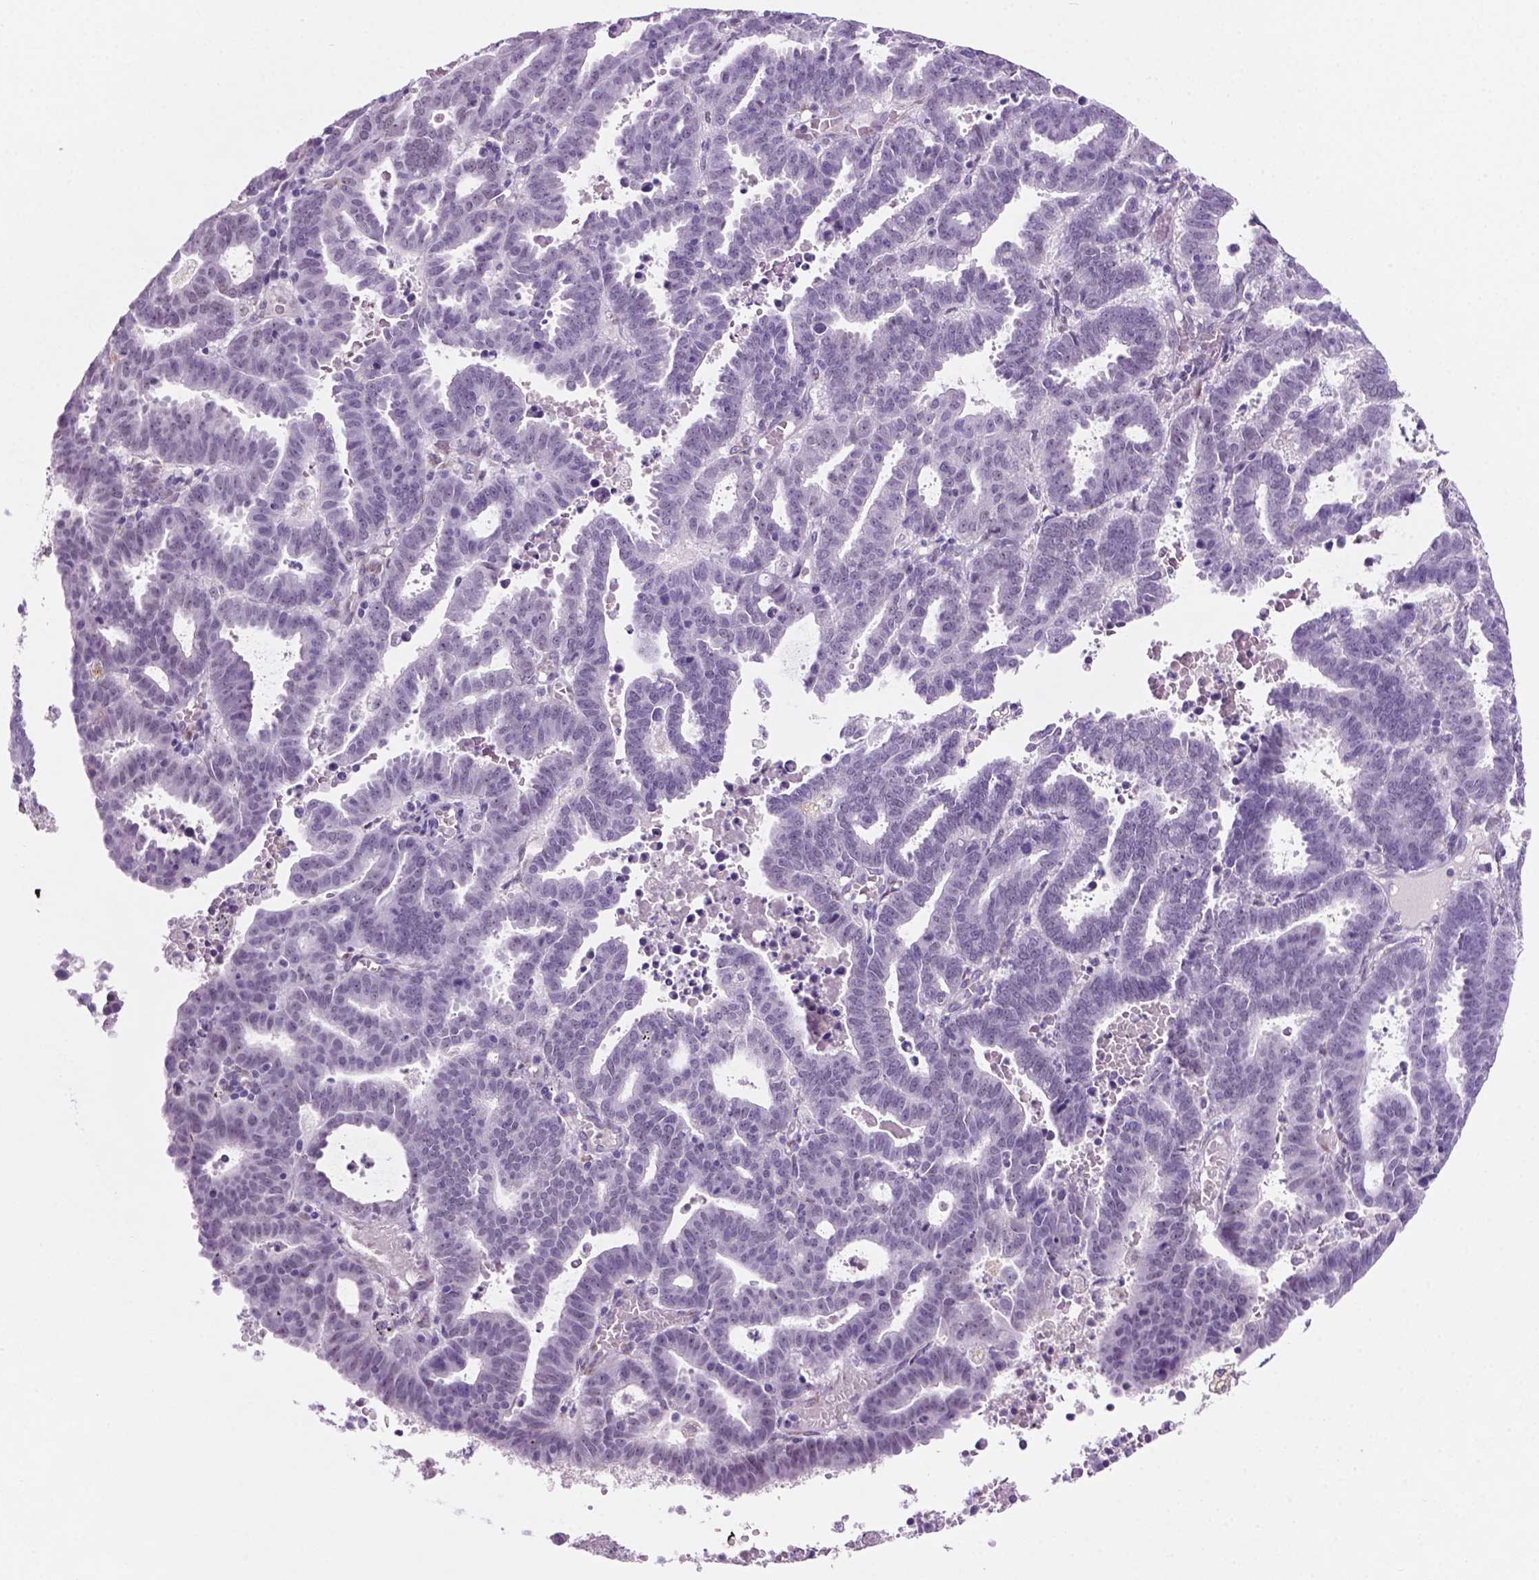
{"staining": {"intensity": "negative", "quantity": "none", "location": "none"}, "tissue": "endometrial cancer", "cell_type": "Tumor cells", "image_type": "cancer", "snomed": [{"axis": "morphology", "description": "Adenocarcinoma, NOS"}, {"axis": "topography", "description": "Uterus"}], "caption": "An image of adenocarcinoma (endometrial) stained for a protein shows no brown staining in tumor cells.", "gene": "C18orf21", "patient": {"sex": "female", "age": 83}}